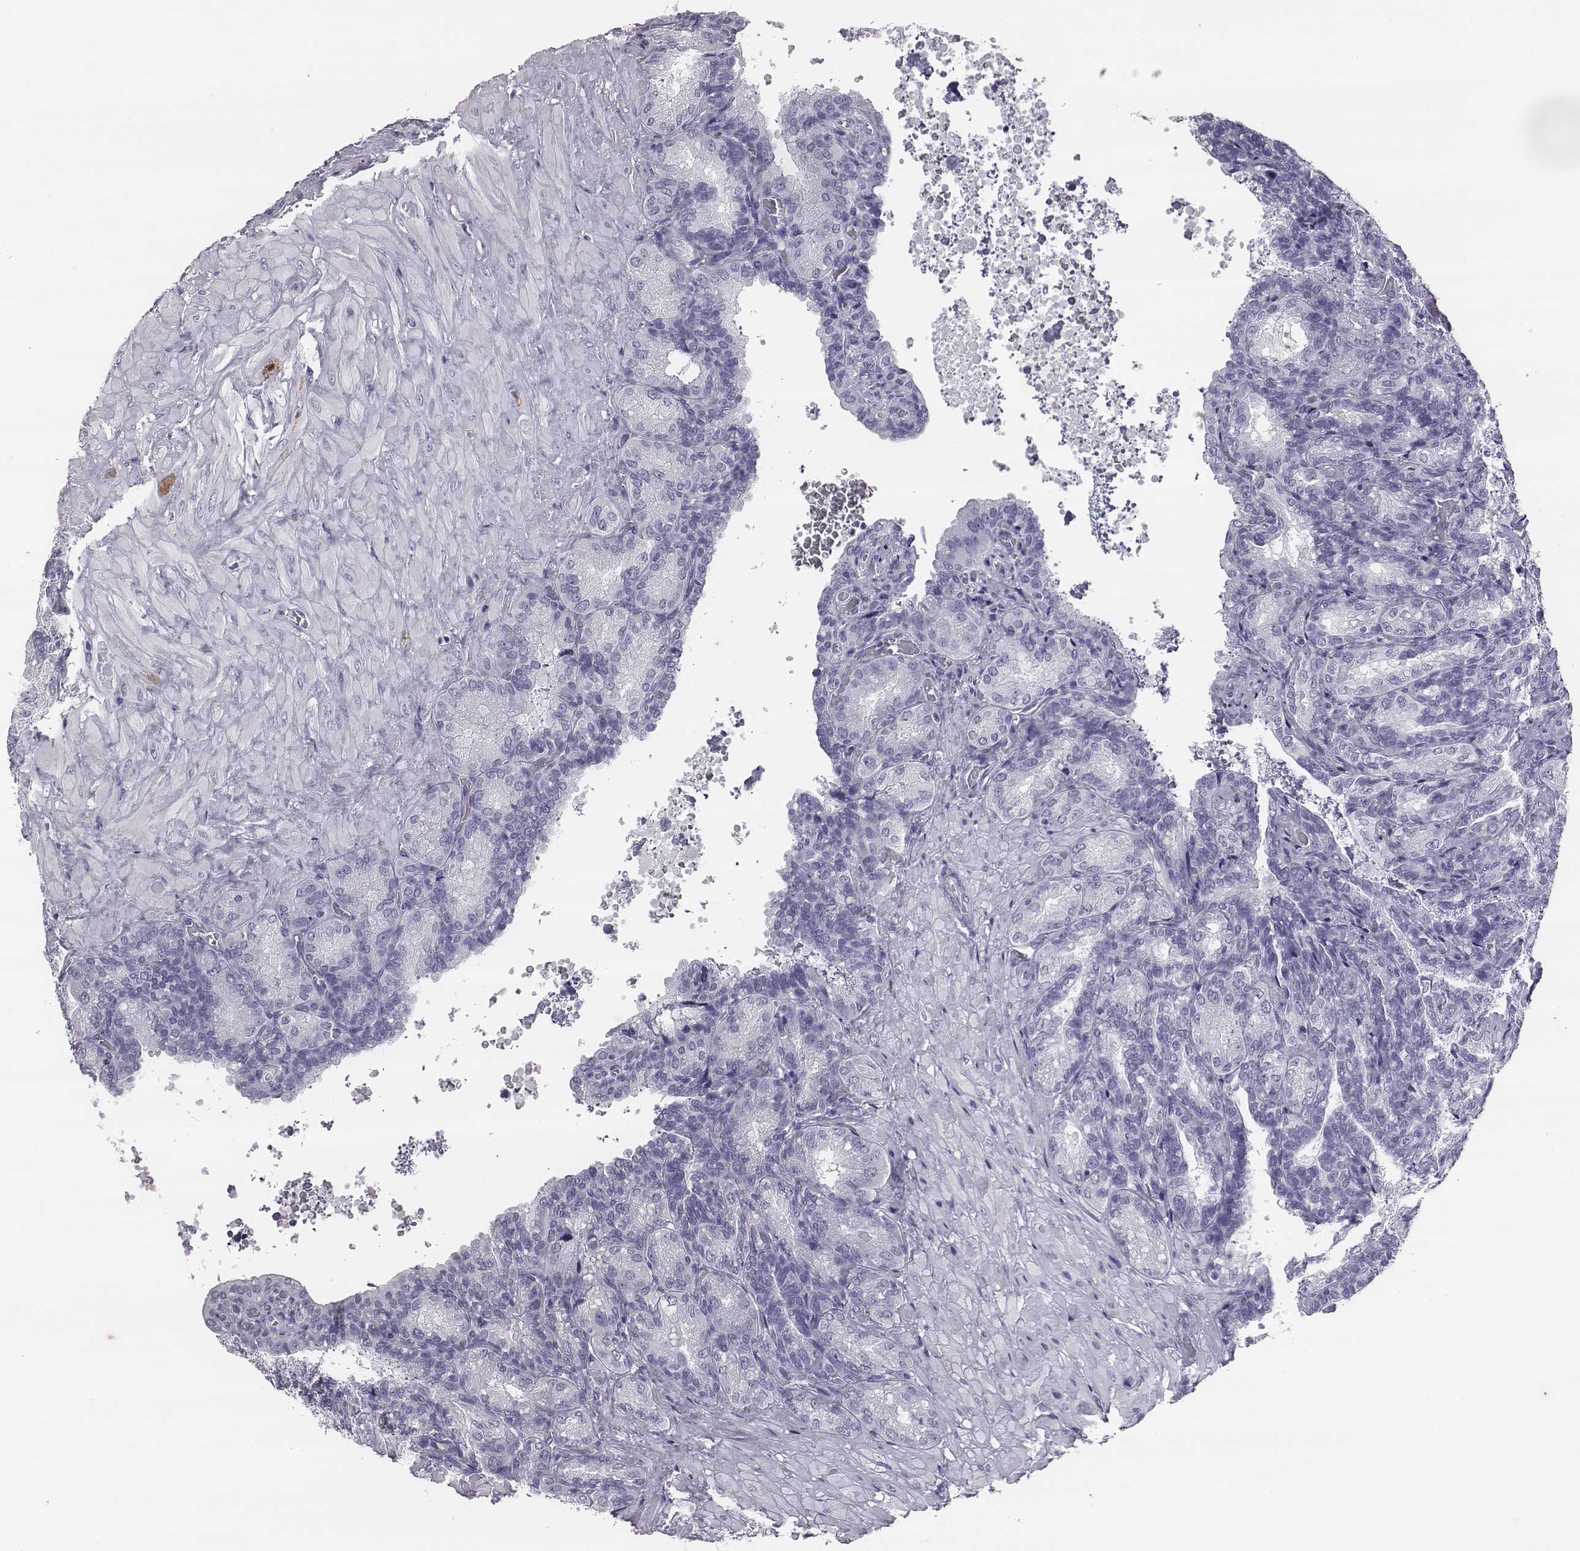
{"staining": {"intensity": "negative", "quantity": "none", "location": "none"}, "tissue": "seminal vesicle", "cell_type": "Glandular cells", "image_type": "normal", "snomed": [{"axis": "morphology", "description": "Normal tissue, NOS"}, {"axis": "topography", "description": "Seminal veicle"}], "caption": "This is a photomicrograph of immunohistochemistry (IHC) staining of benign seminal vesicle, which shows no positivity in glandular cells.", "gene": "ACOD1", "patient": {"sex": "male", "age": 68}}